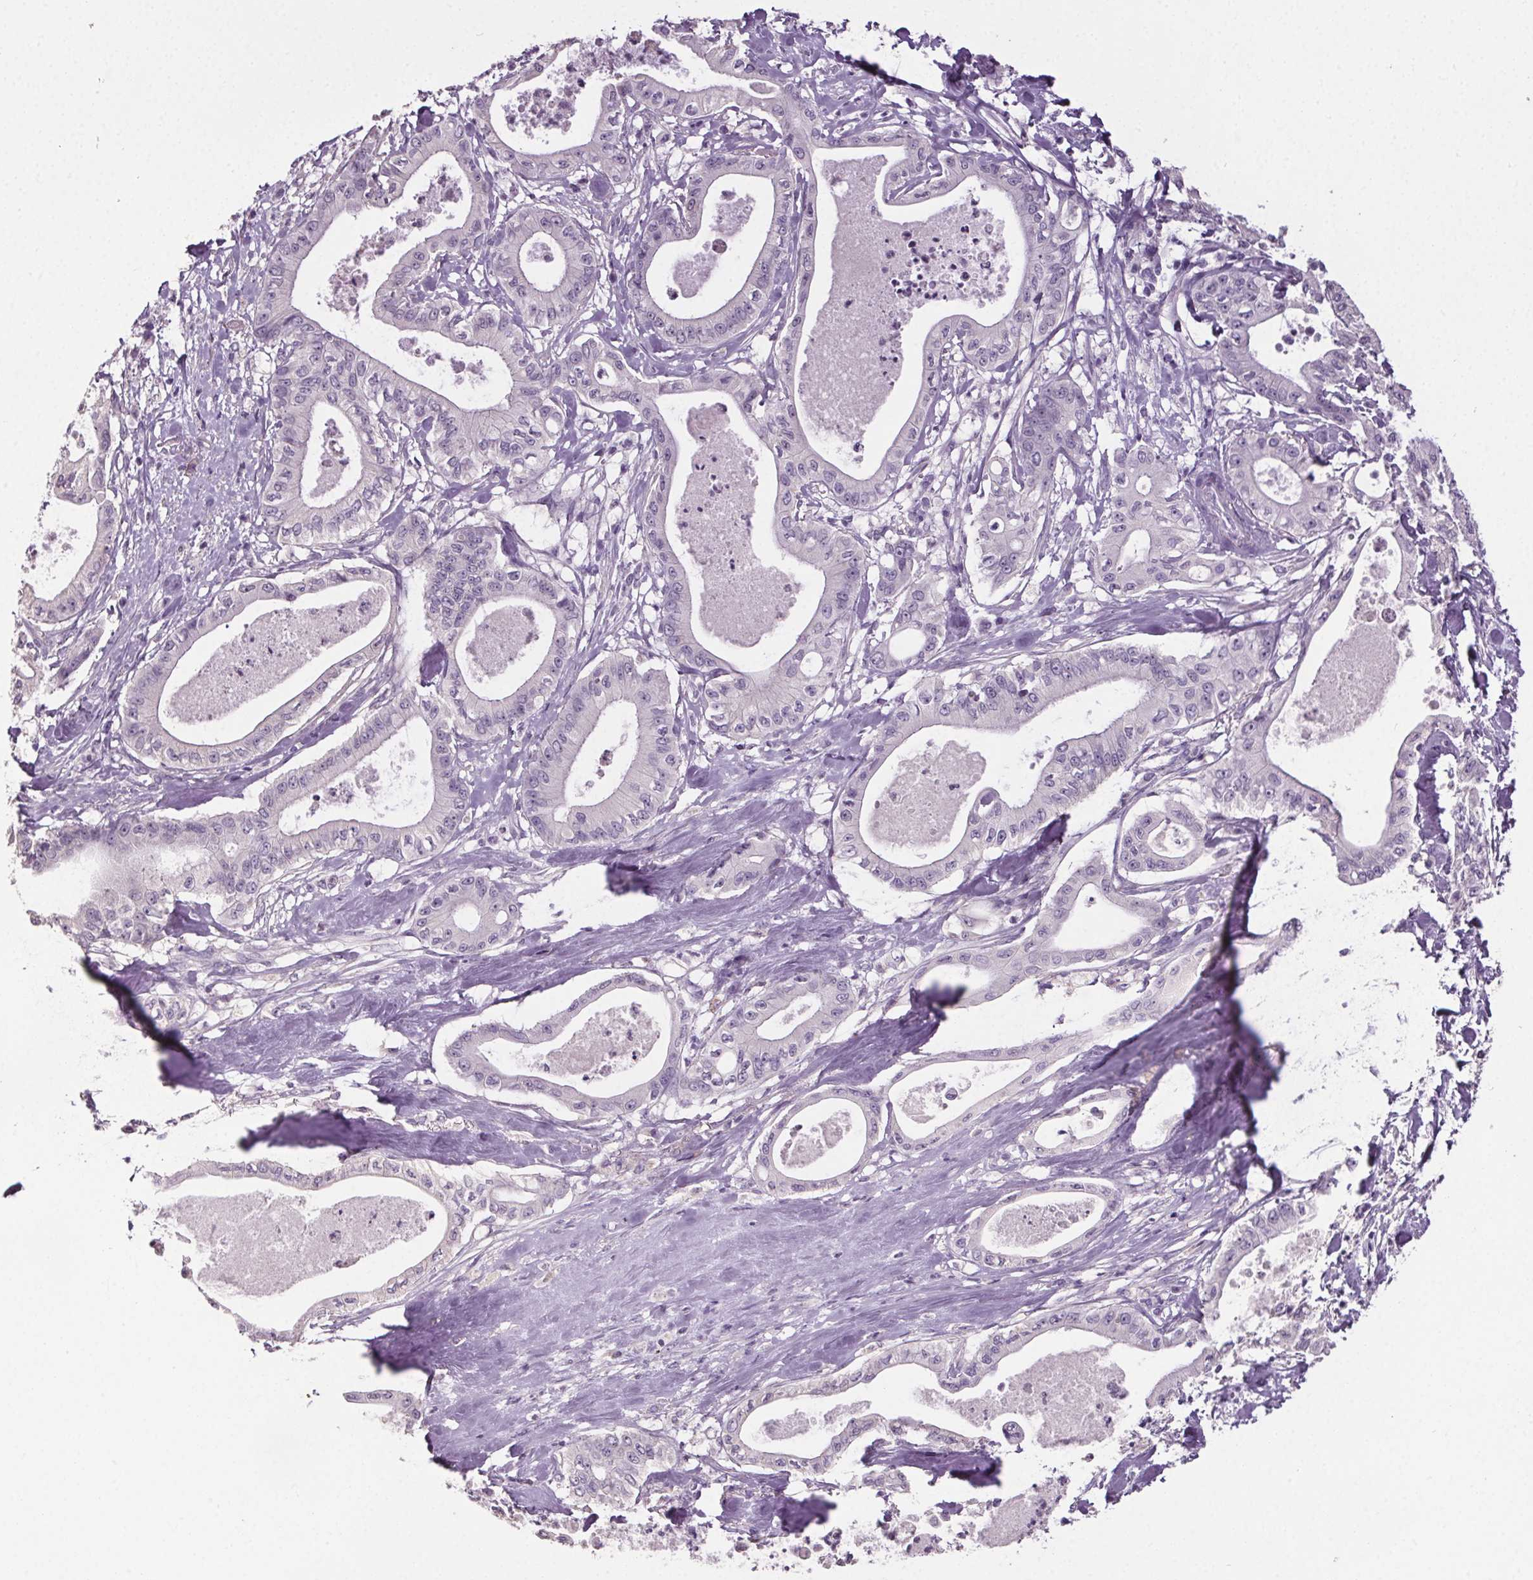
{"staining": {"intensity": "negative", "quantity": "none", "location": "none"}, "tissue": "pancreatic cancer", "cell_type": "Tumor cells", "image_type": "cancer", "snomed": [{"axis": "morphology", "description": "Adenocarcinoma, NOS"}, {"axis": "topography", "description": "Pancreas"}], "caption": "This is a histopathology image of immunohistochemistry staining of pancreatic cancer, which shows no positivity in tumor cells.", "gene": "GPIHBP1", "patient": {"sex": "male", "age": 71}}